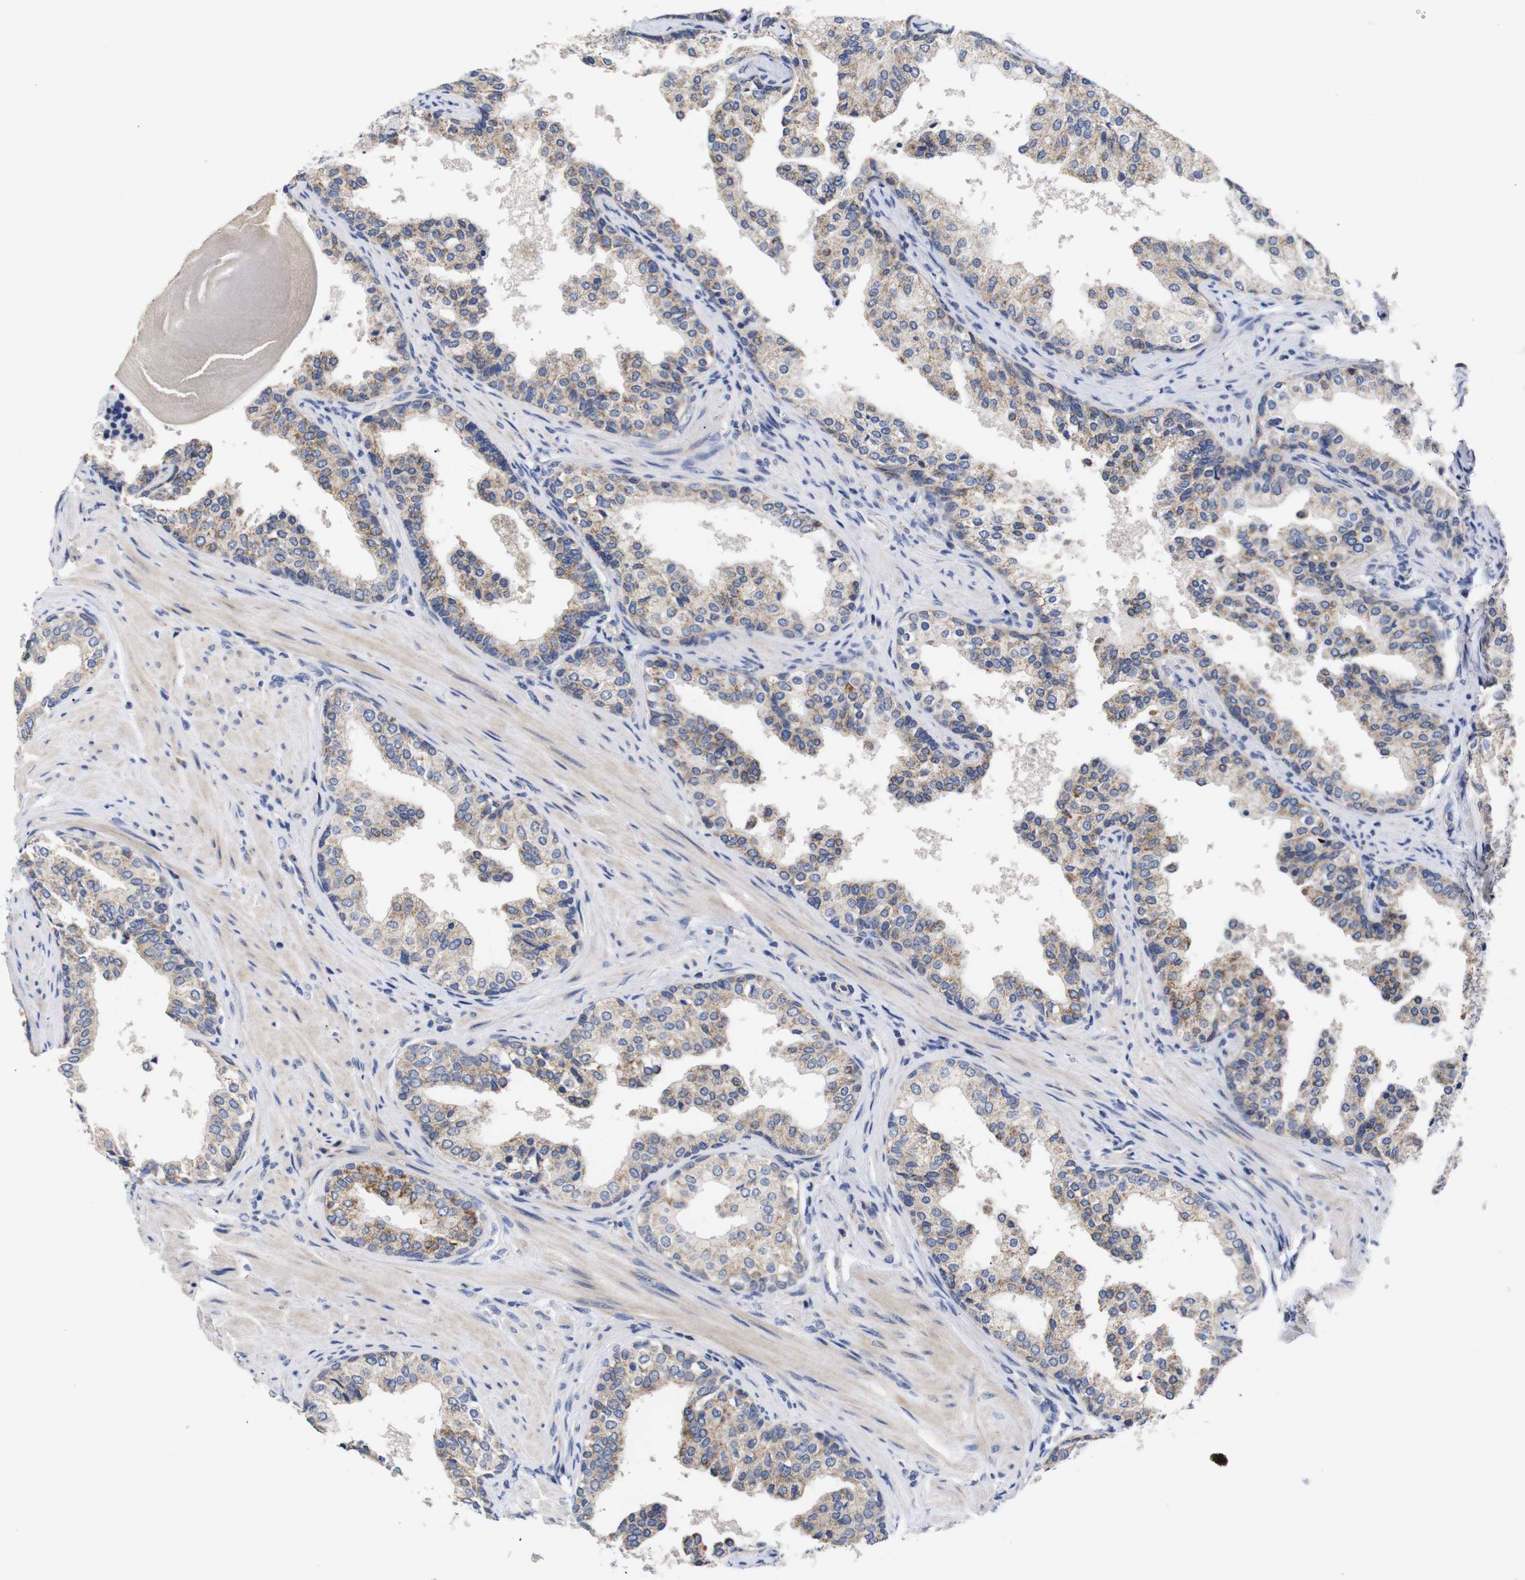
{"staining": {"intensity": "weak", "quantity": ">75%", "location": "cytoplasmic/membranous"}, "tissue": "prostate cancer", "cell_type": "Tumor cells", "image_type": "cancer", "snomed": [{"axis": "morphology", "description": "Adenocarcinoma, Low grade"}, {"axis": "topography", "description": "Prostate"}], "caption": "A high-resolution photomicrograph shows IHC staining of low-grade adenocarcinoma (prostate), which exhibits weak cytoplasmic/membranous positivity in about >75% of tumor cells.", "gene": "OPN3", "patient": {"sex": "male", "age": 60}}